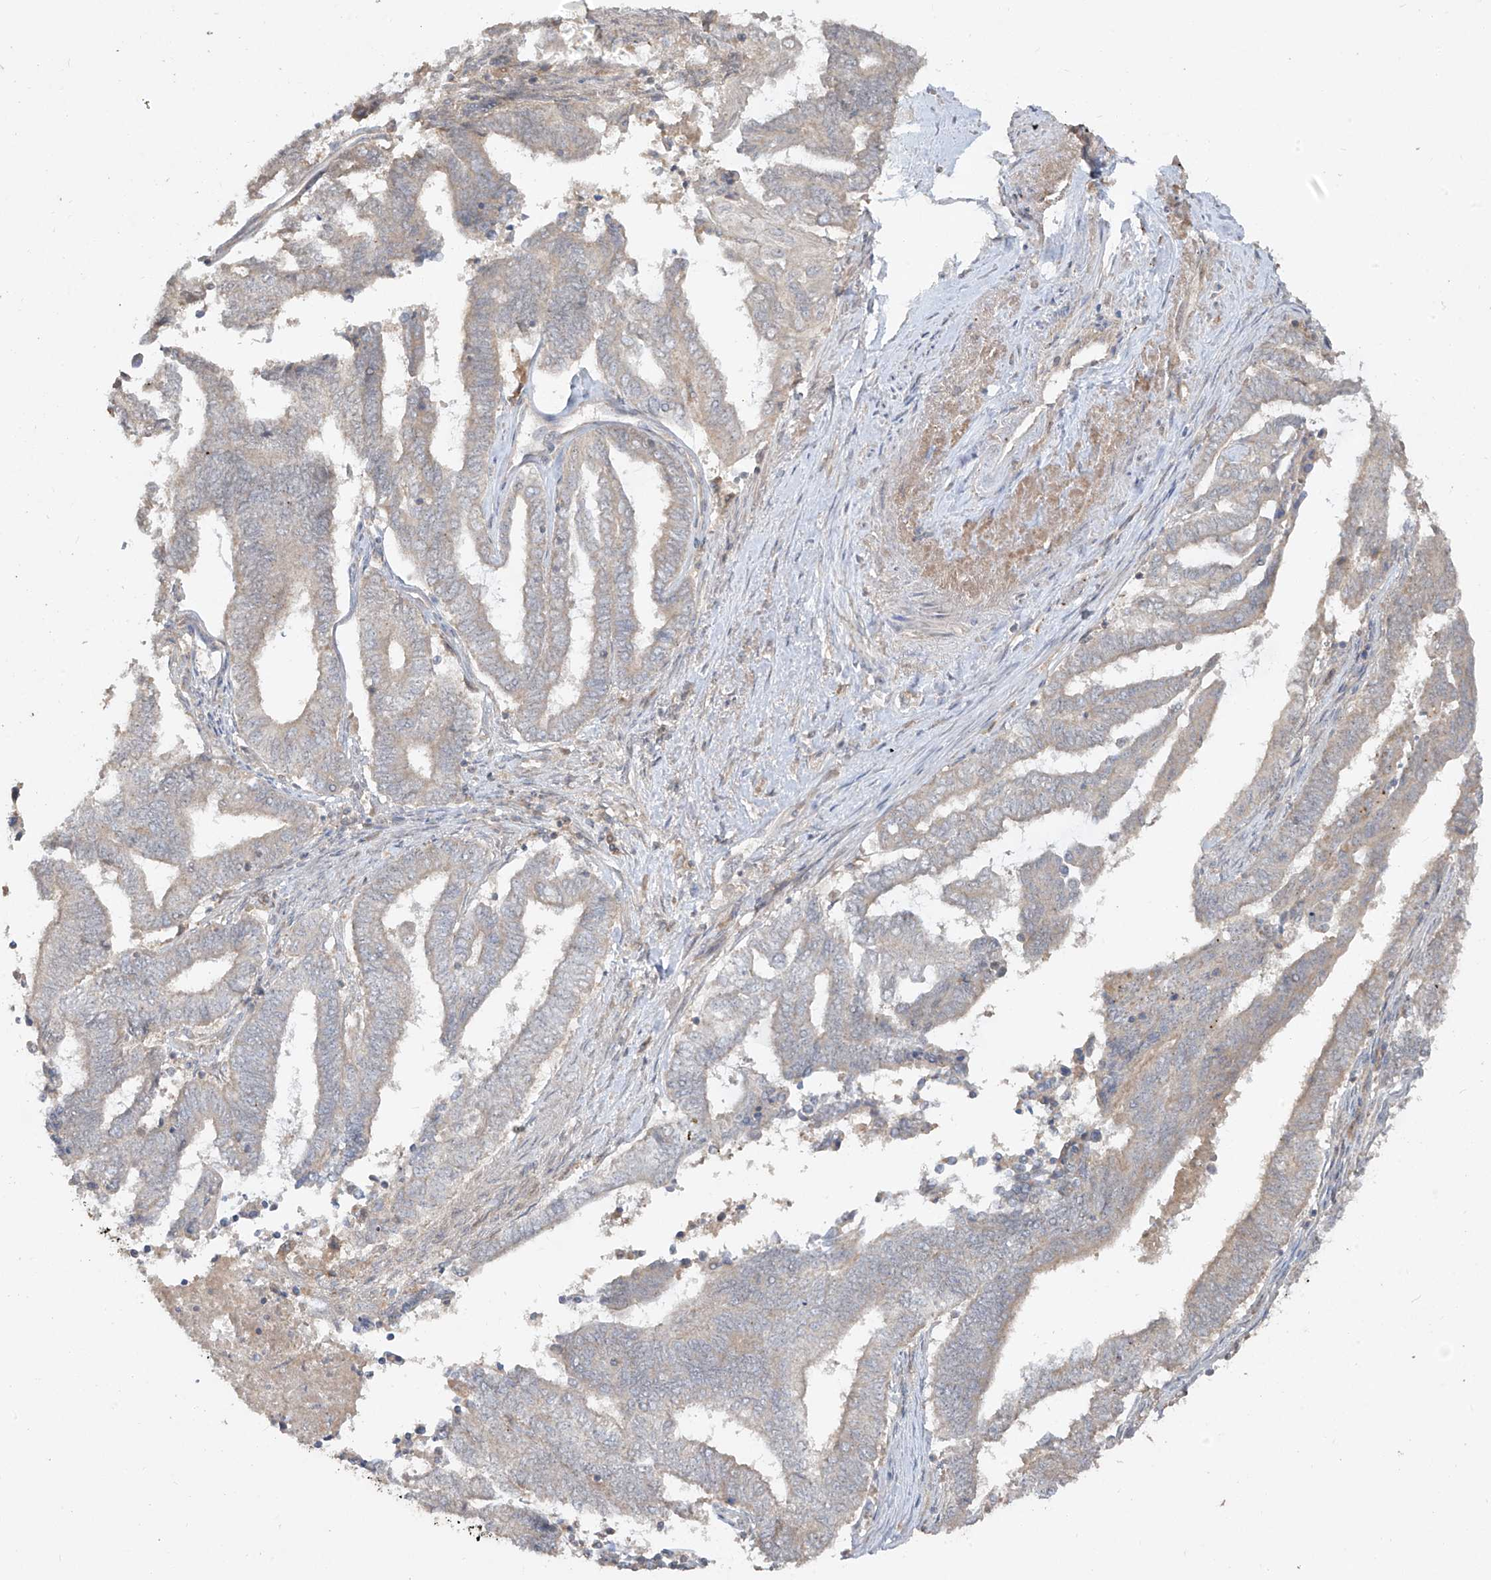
{"staining": {"intensity": "negative", "quantity": "none", "location": "none"}, "tissue": "endometrial cancer", "cell_type": "Tumor cells", "image_type": "cancer", "snomed": [{"axis": "morphology", "description": "Adenocarcinoma, NOS"}, {"axis": "topography", "description": "Uterus"}, {"axis": "topography", "description": "Endometrium"}], "caption": "Tumor cells show no significant expression in adenocarcinoma (endometrial). The staining is performed using DAB (3,3'-diaminobenzidine) brown chromogen with nuclei counter-stained in using hematoxylin.", "gene": "LDAH", "patient": {"sex": "female", "age": 70}}